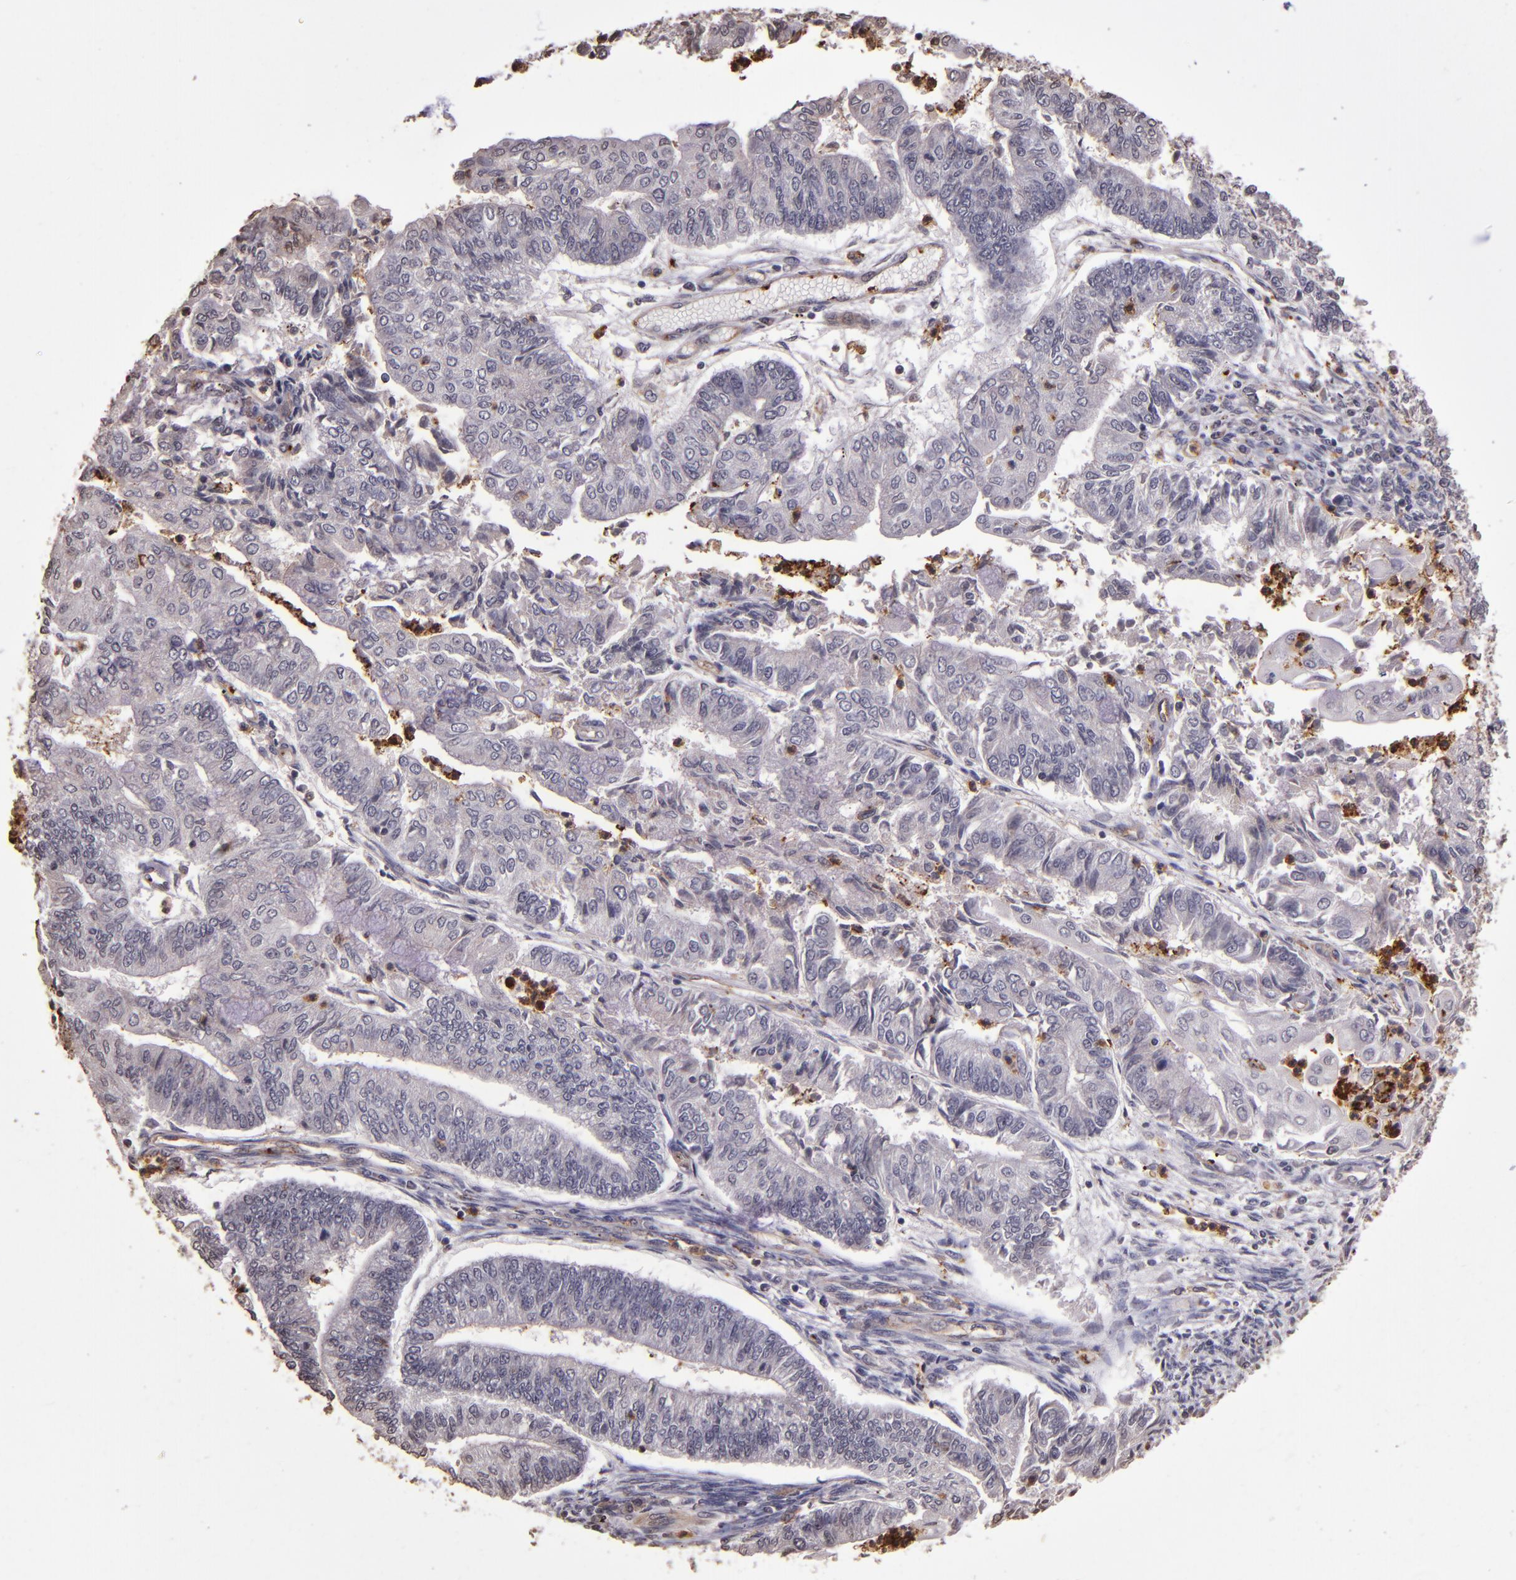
{"staining": {"intensity": "negative", "quantity": "none", "location": "none"}, "tissue": "endometrial cancer", "cell_type": "Tumor cells", "image_type": "cancer", "snomed": [{"axis": "morphology", "description": "Adenocarcinoma, NOS"}, {"axis": "topography", "description": "Endometrium"}], "caption": "Histopathology image shows no significant protein expression in tumor cells of endometrial adenocarcinoma.", "gene": "SLC2A3", "patient": {"sex": "female", "age": 59}}